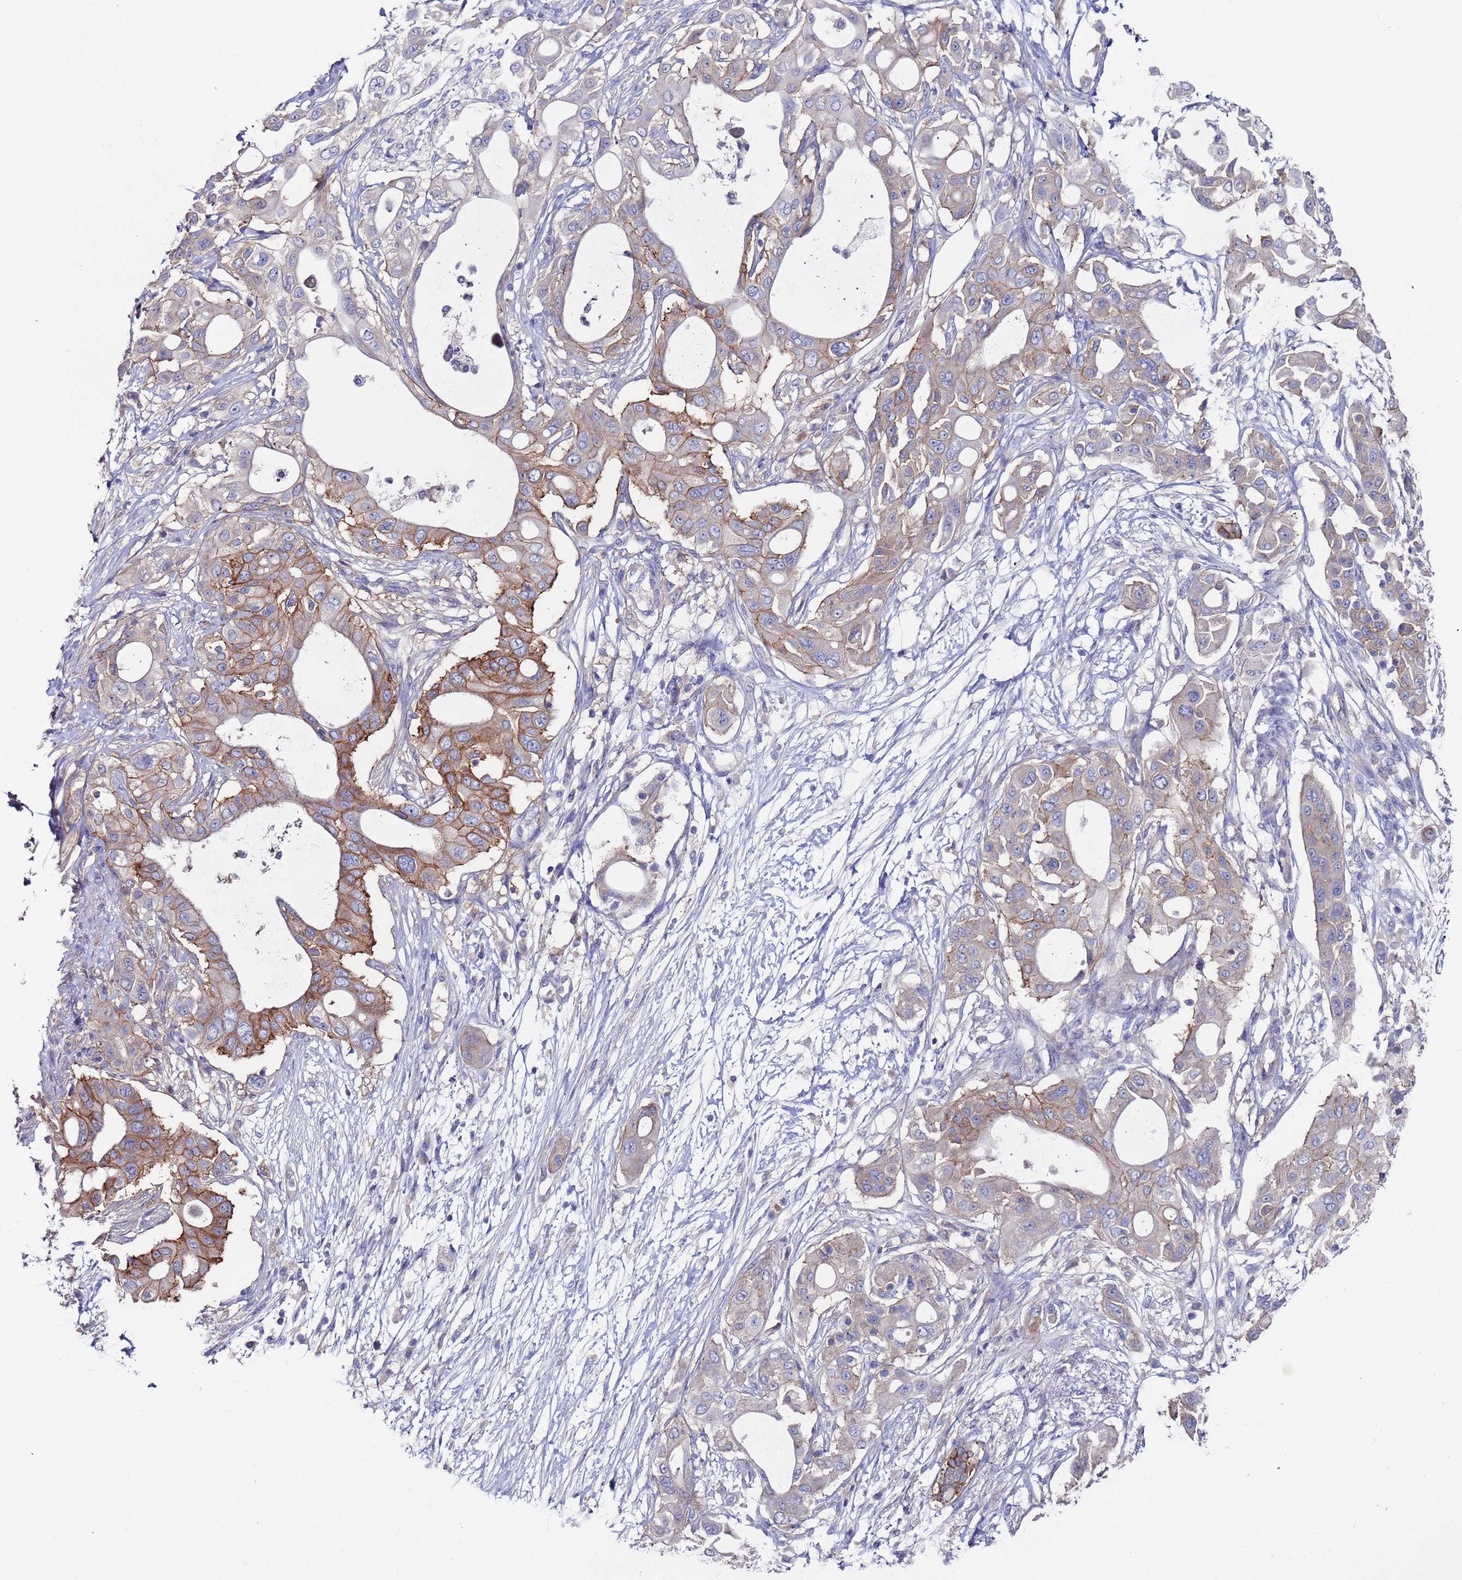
{"staining": {"intensity": "strong", "quantity": "25%-75%", "location": "cytoplasmic/membranous"}, "tissue": "pancreatic cancer", "cell_type": "Tumor cells", "image_type": "cancer", "snomed": [{"axis": "morphology", "description": "Adenocarcinoma, NOS"}, {"axis": "topography", "description": "Pancreas"}], "caption": "Immunohistochemical staining of human pancreatic cancer reveals strong cytoplasmic/membranous protein staining in about 25%-75% of tumor cells.", "gene": "KRTCAP3", "patient": {"sex": "male", "age": 68}}